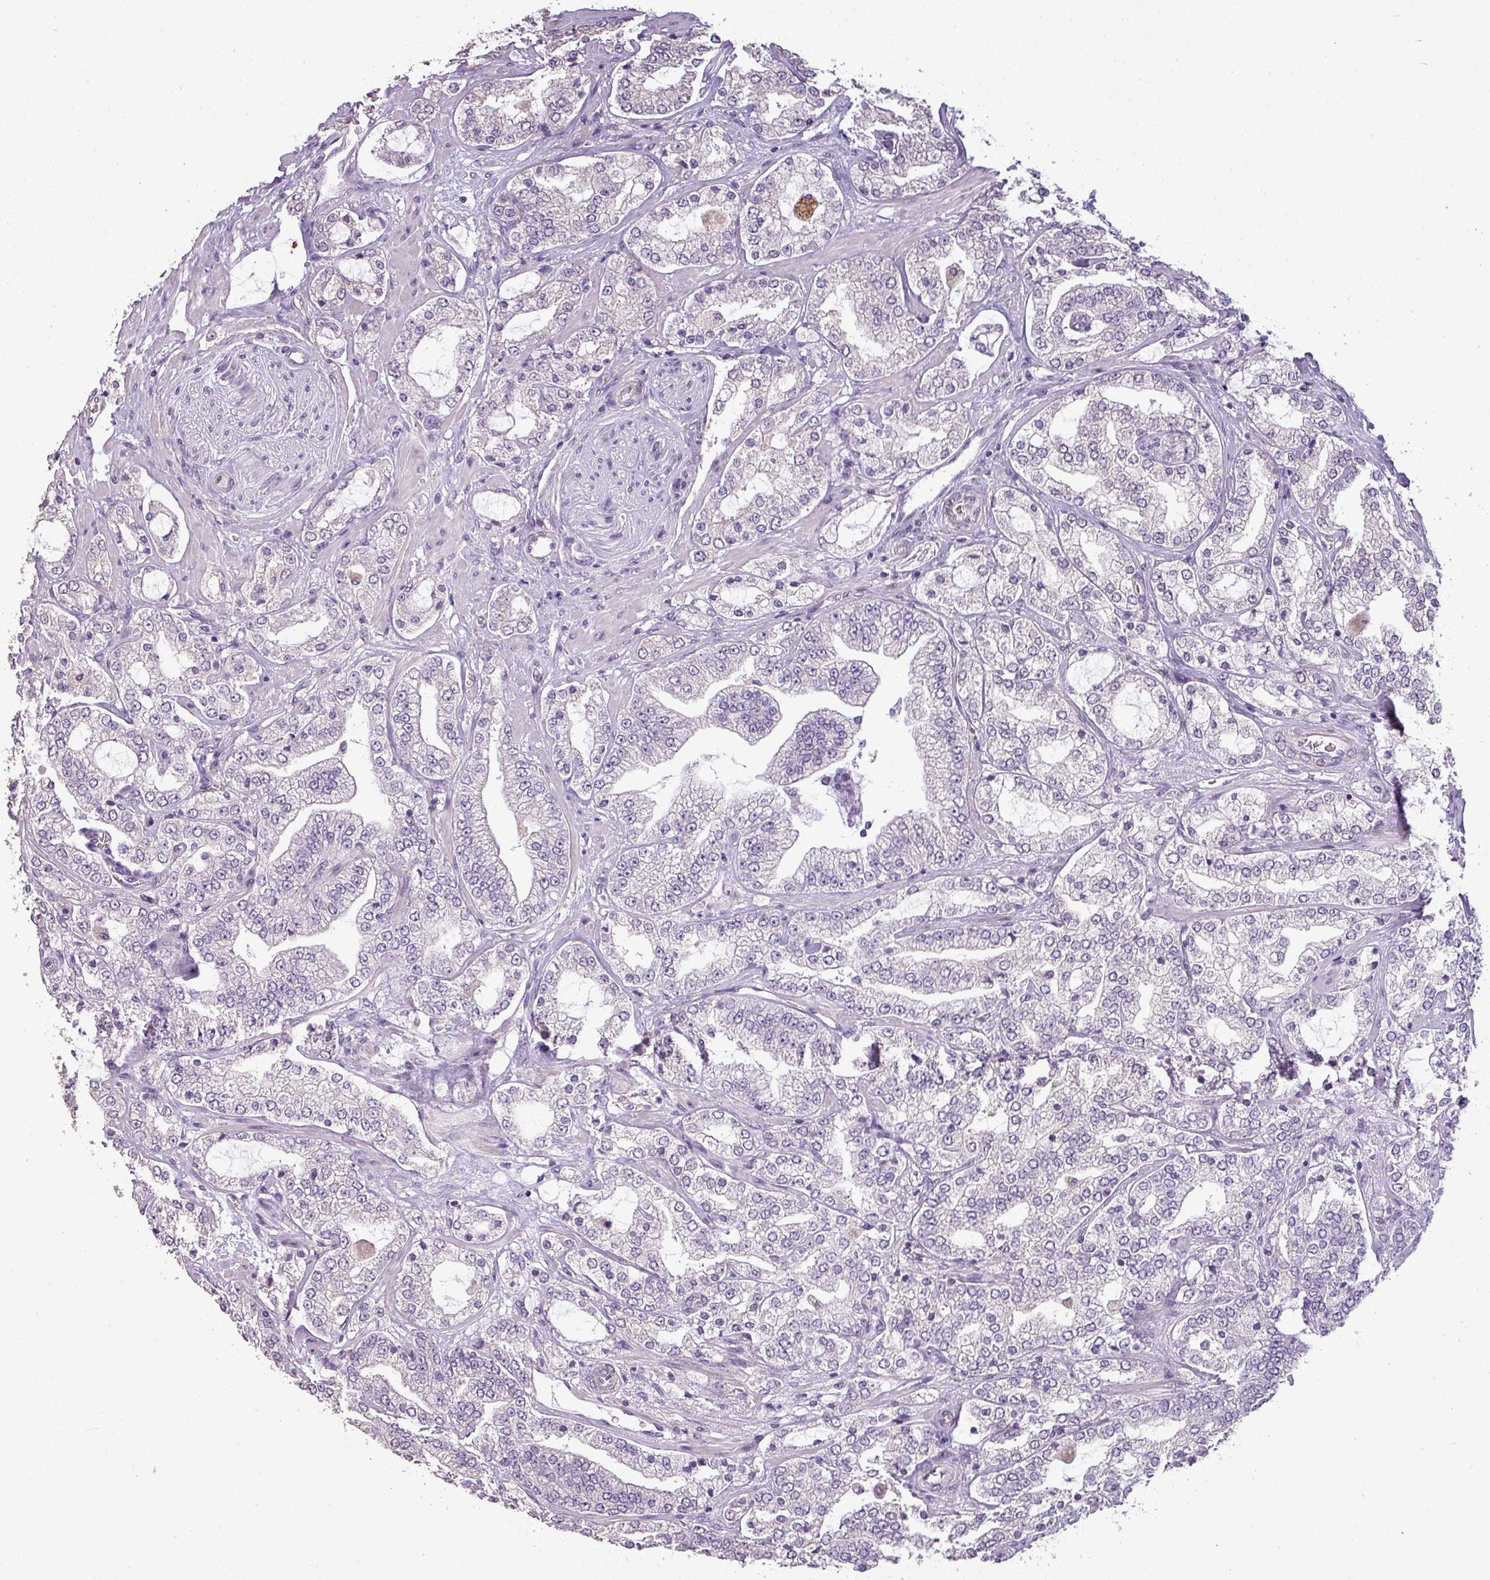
{"staining": {"intensity": "negative", "quantity": "none", "location": "none"}, "tissue": "prostate cancer", "cell_type": "Tumor cells", "image_type": "cancer", "snomed": [{"axis": "morphology", "description": "Adenocarcinoma, High grade"}, {"axis": "topography", "description": "Prostate"}], "caption": "Immunohistochemical staining of human prostate cancer (adenocarcinoma (high-grade)) exhibits no significant staining in tumor cells.", "gene": "LY9", "patient": {"sex": "male", "age": 64}}